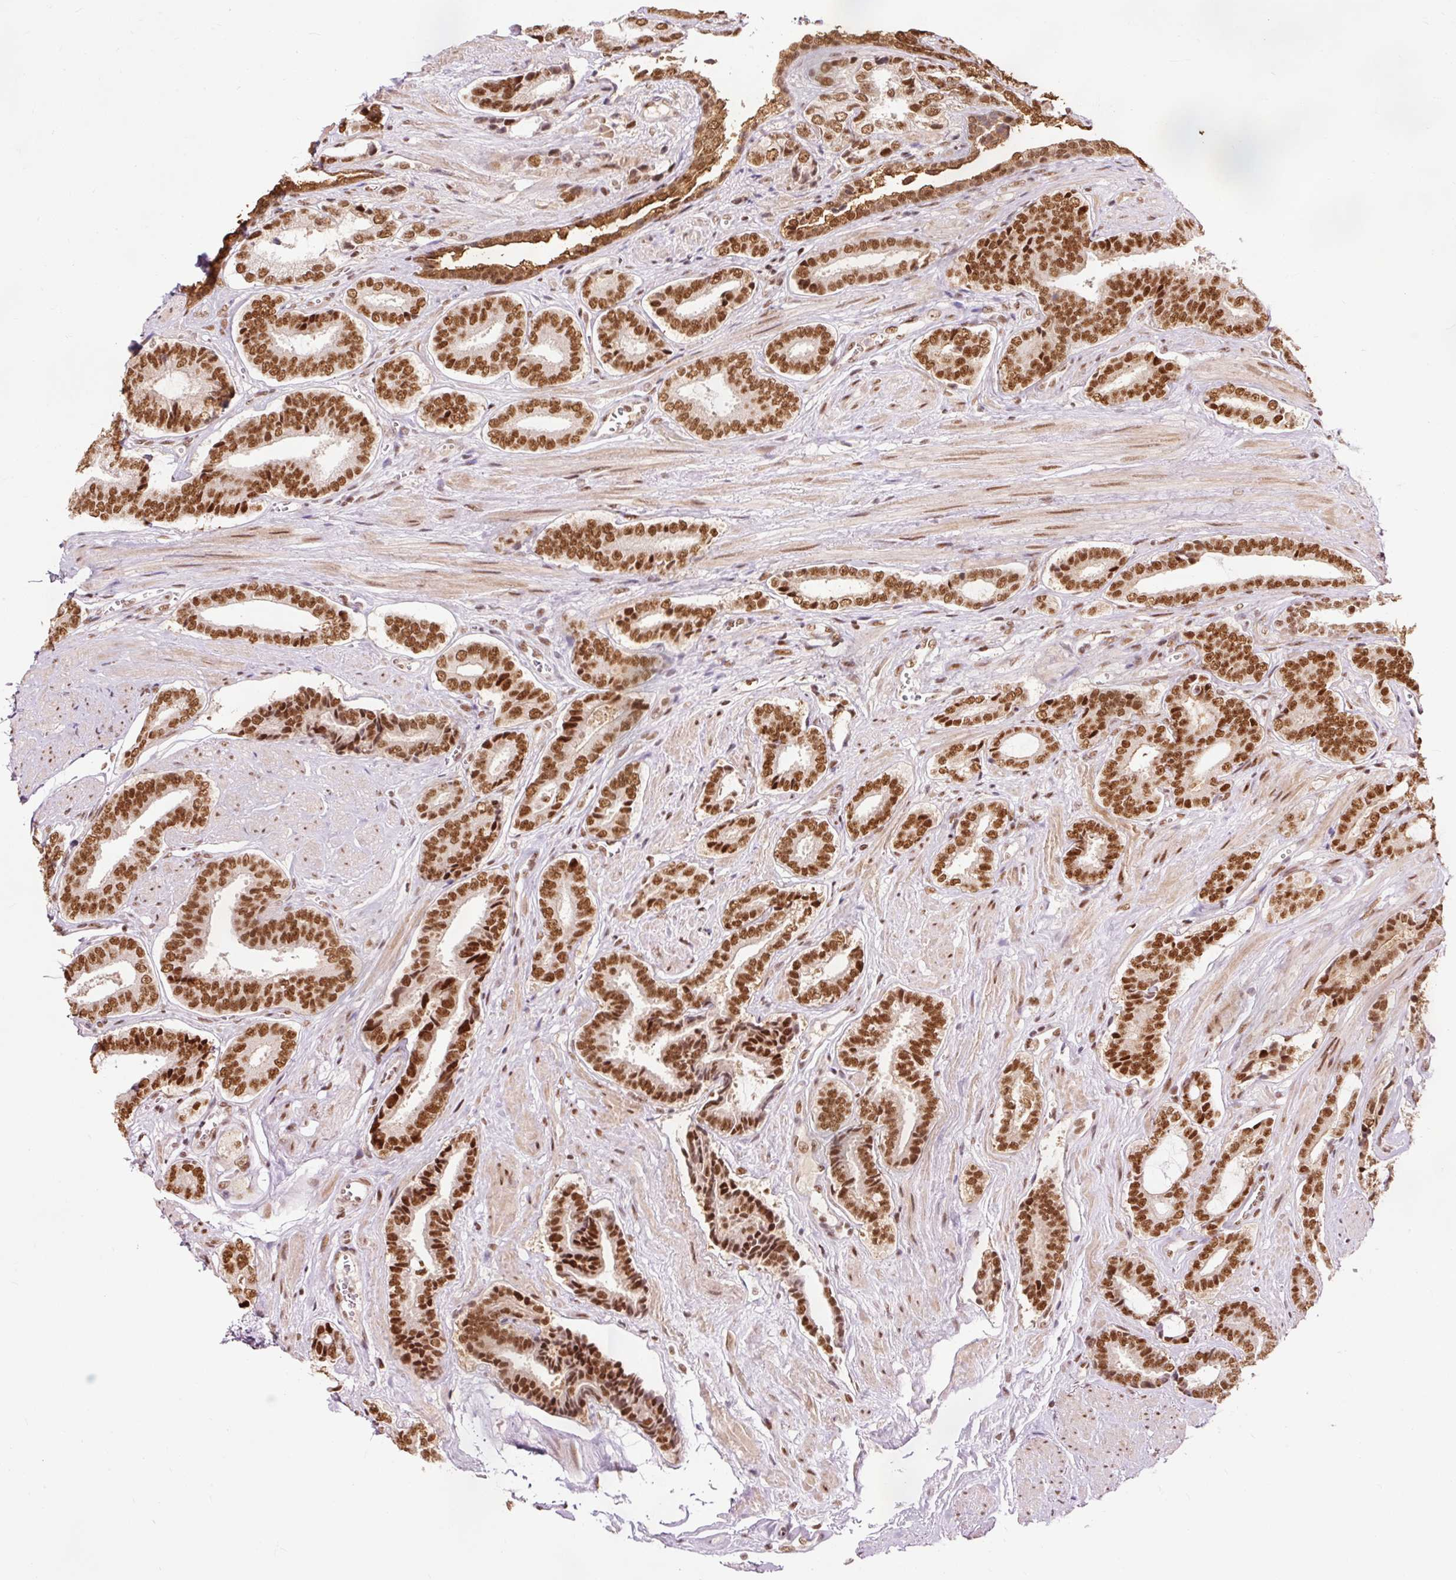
{"staining": {"intensity": "strong", "quantity": ">75%", "location": "nuclear"}, "tissue": "prostate cancer", "cell_type": "Tumor cells", "image_type": "cancer", "snomed": [{"axis": "morphology", "description": "Adenocarcinoma, NOS"}, {"axis": "topography", "description": "Prostate and seminal vesicle, NOS"}], "caption": "High-power microscopy captured an immunohistochemistry (IHC) image of prostate cancer, revealing strong nuclear expression in approximately >75% of tumor cells.", "gene": "ZBTB44", "patient": {"sex": "male", "age": 76}}